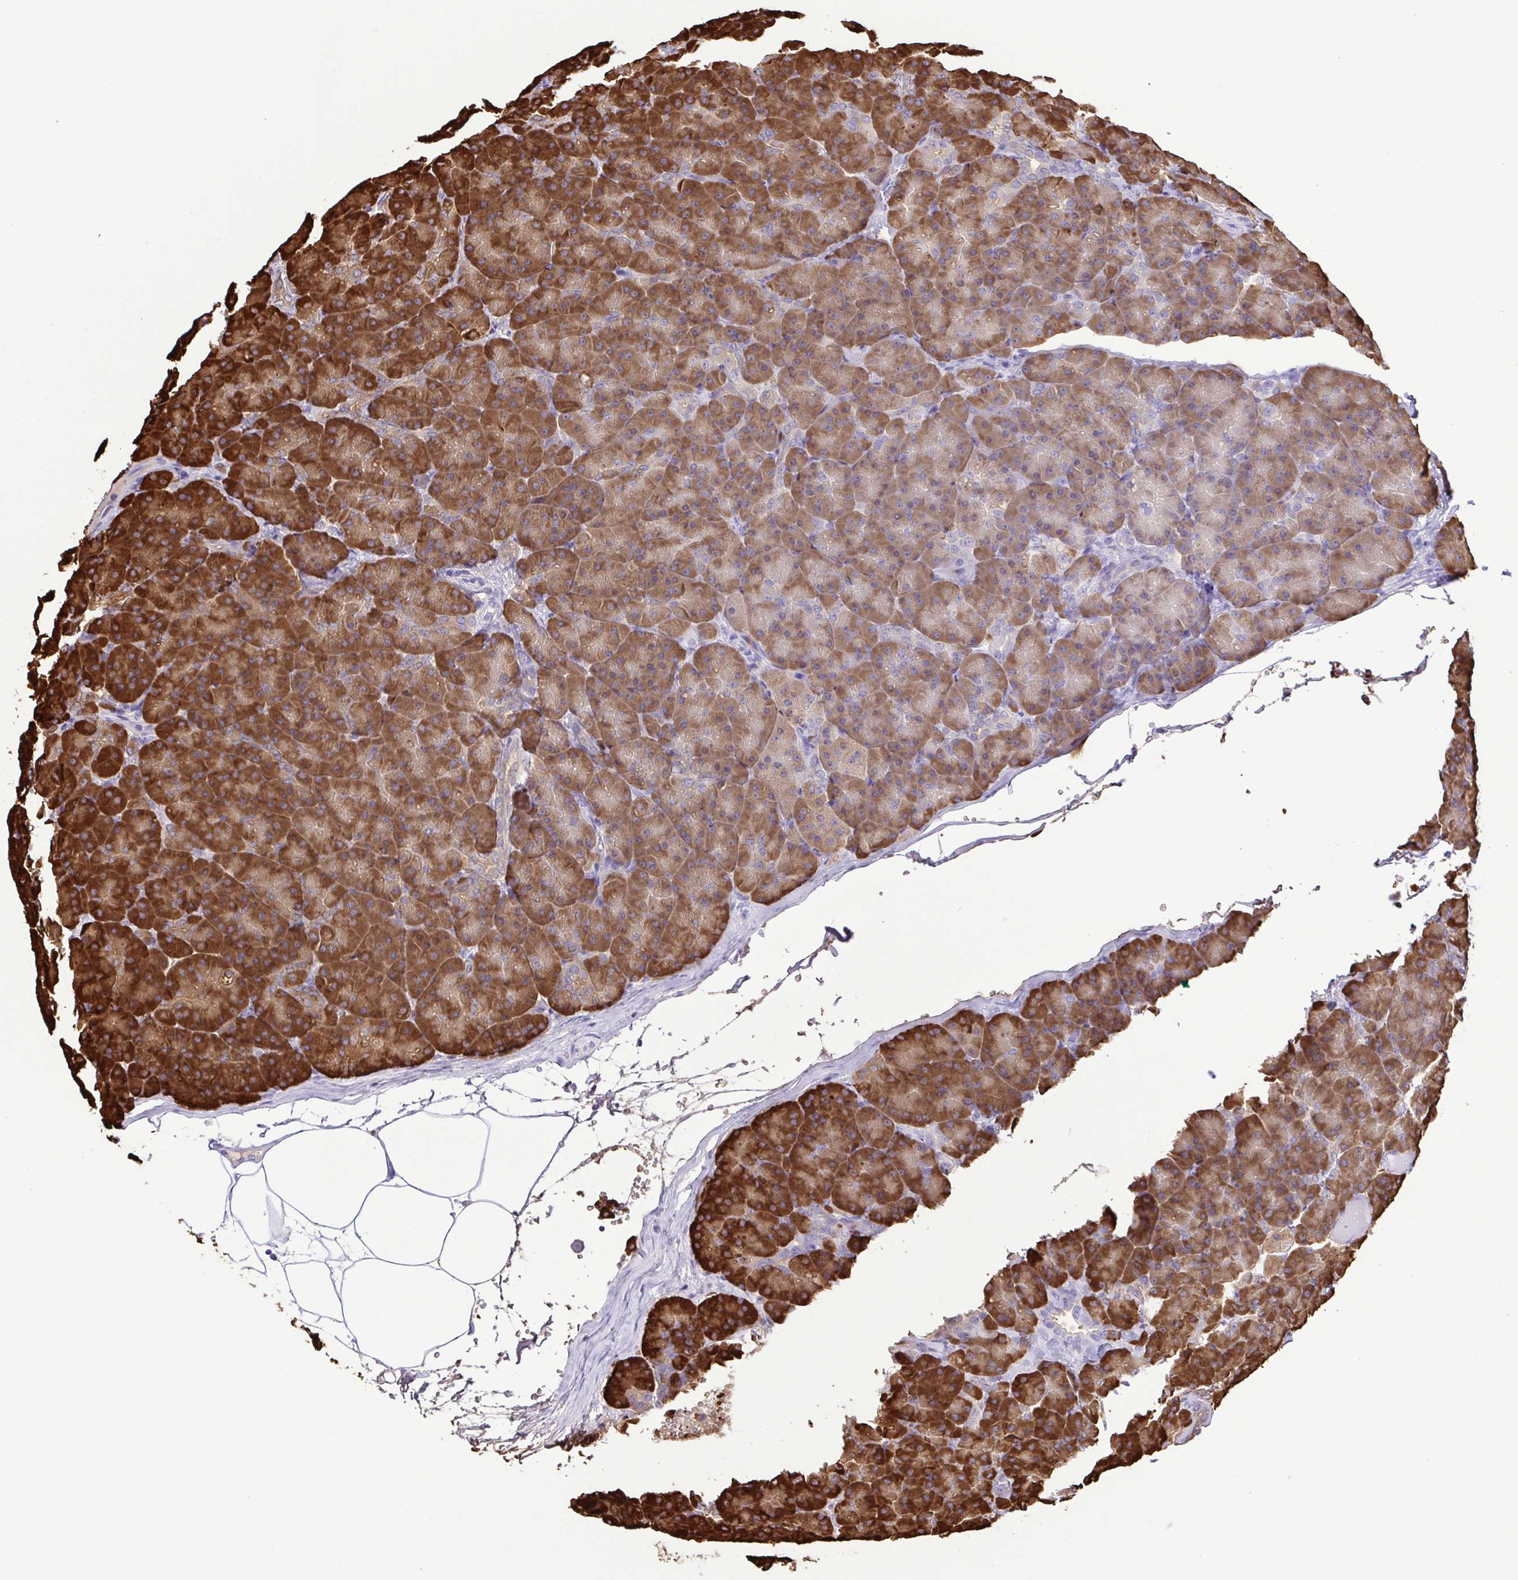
{"staining": {"intensity": "strong", "quantity": ">75%", "location": "cytoplasmic/membranous"}, "tissue": "pancreas", "cell_type": "Exocrine glandular cells", "image_type": "normal", "snomed": [{"axis": "morphology", "description": "Normal tissue, NOS"}, {"axis": "topography", "description": "Pancreas"}], "caption": "Pancreas stained with DAB (3,3'-diaminobenzidine) IHC exhibits high levels of strong cytoplasmic/membranous staining in approximately >75% of exocrine glandular cells.", "gene": "ERP27", "patient": {"sex": "male", "age": 57}}